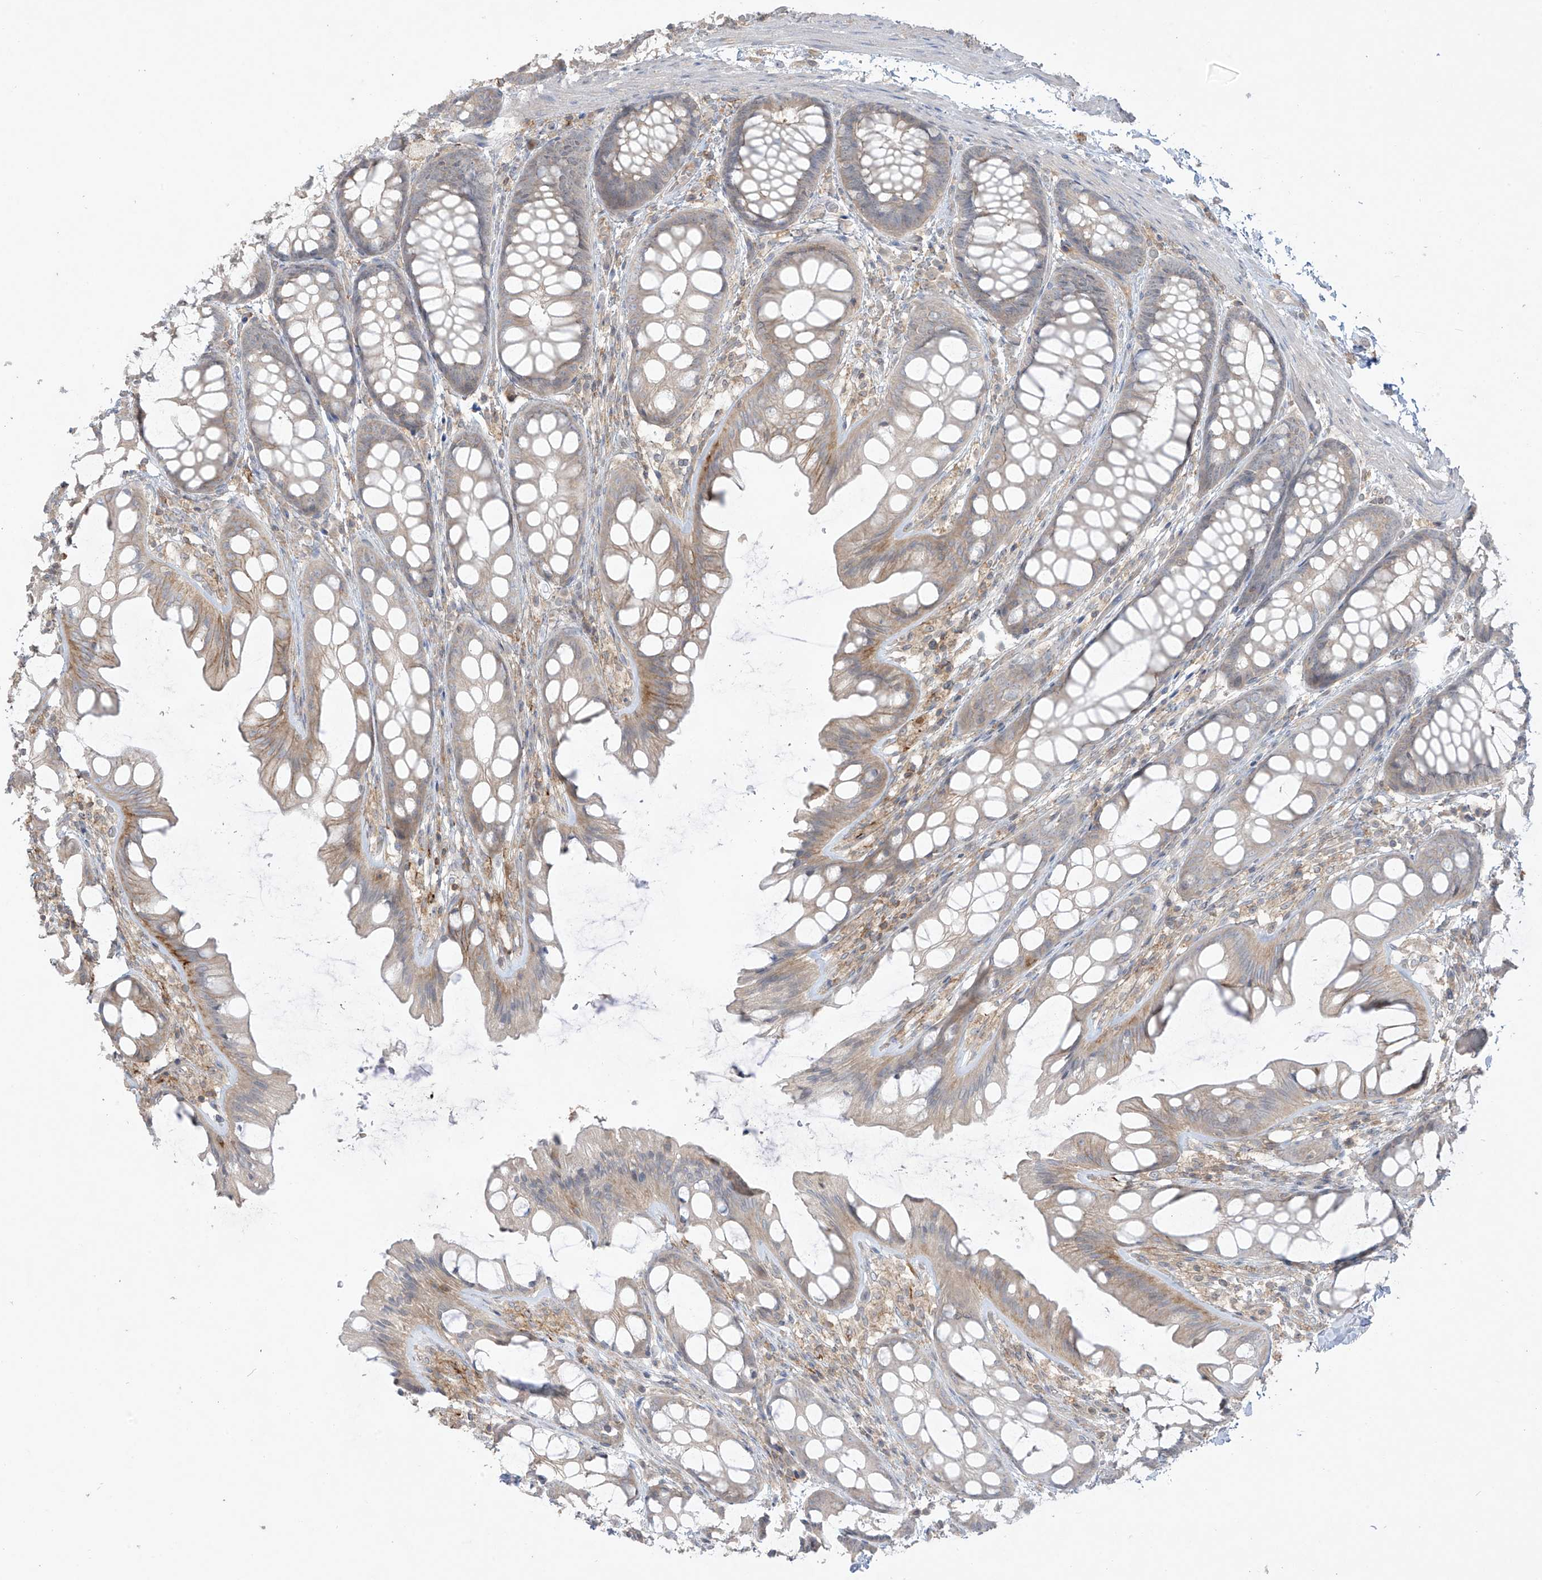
{"staining": {"intensity": "weak", "quantity": "25%-75%", "location": "cytoplasmic/membranous"}, "tissue": "colon", "cell_type": "Endothelial cells", "image_type": "normal", "snomed": [{"axis": "morphology", "description": "Normal tissue, NOS"}, {"axis": "topography", "description": "Colon"}], "caption": "Immunohistochemistry image of normal human colon stained for a protein (brown), which exhibits low levels of weak cytoplasmic/membranous positivity in approximately 25%-75% of endothelial cells.", "gene": "ANGEL2", "patient": {"sex": "male", "age": 47}}